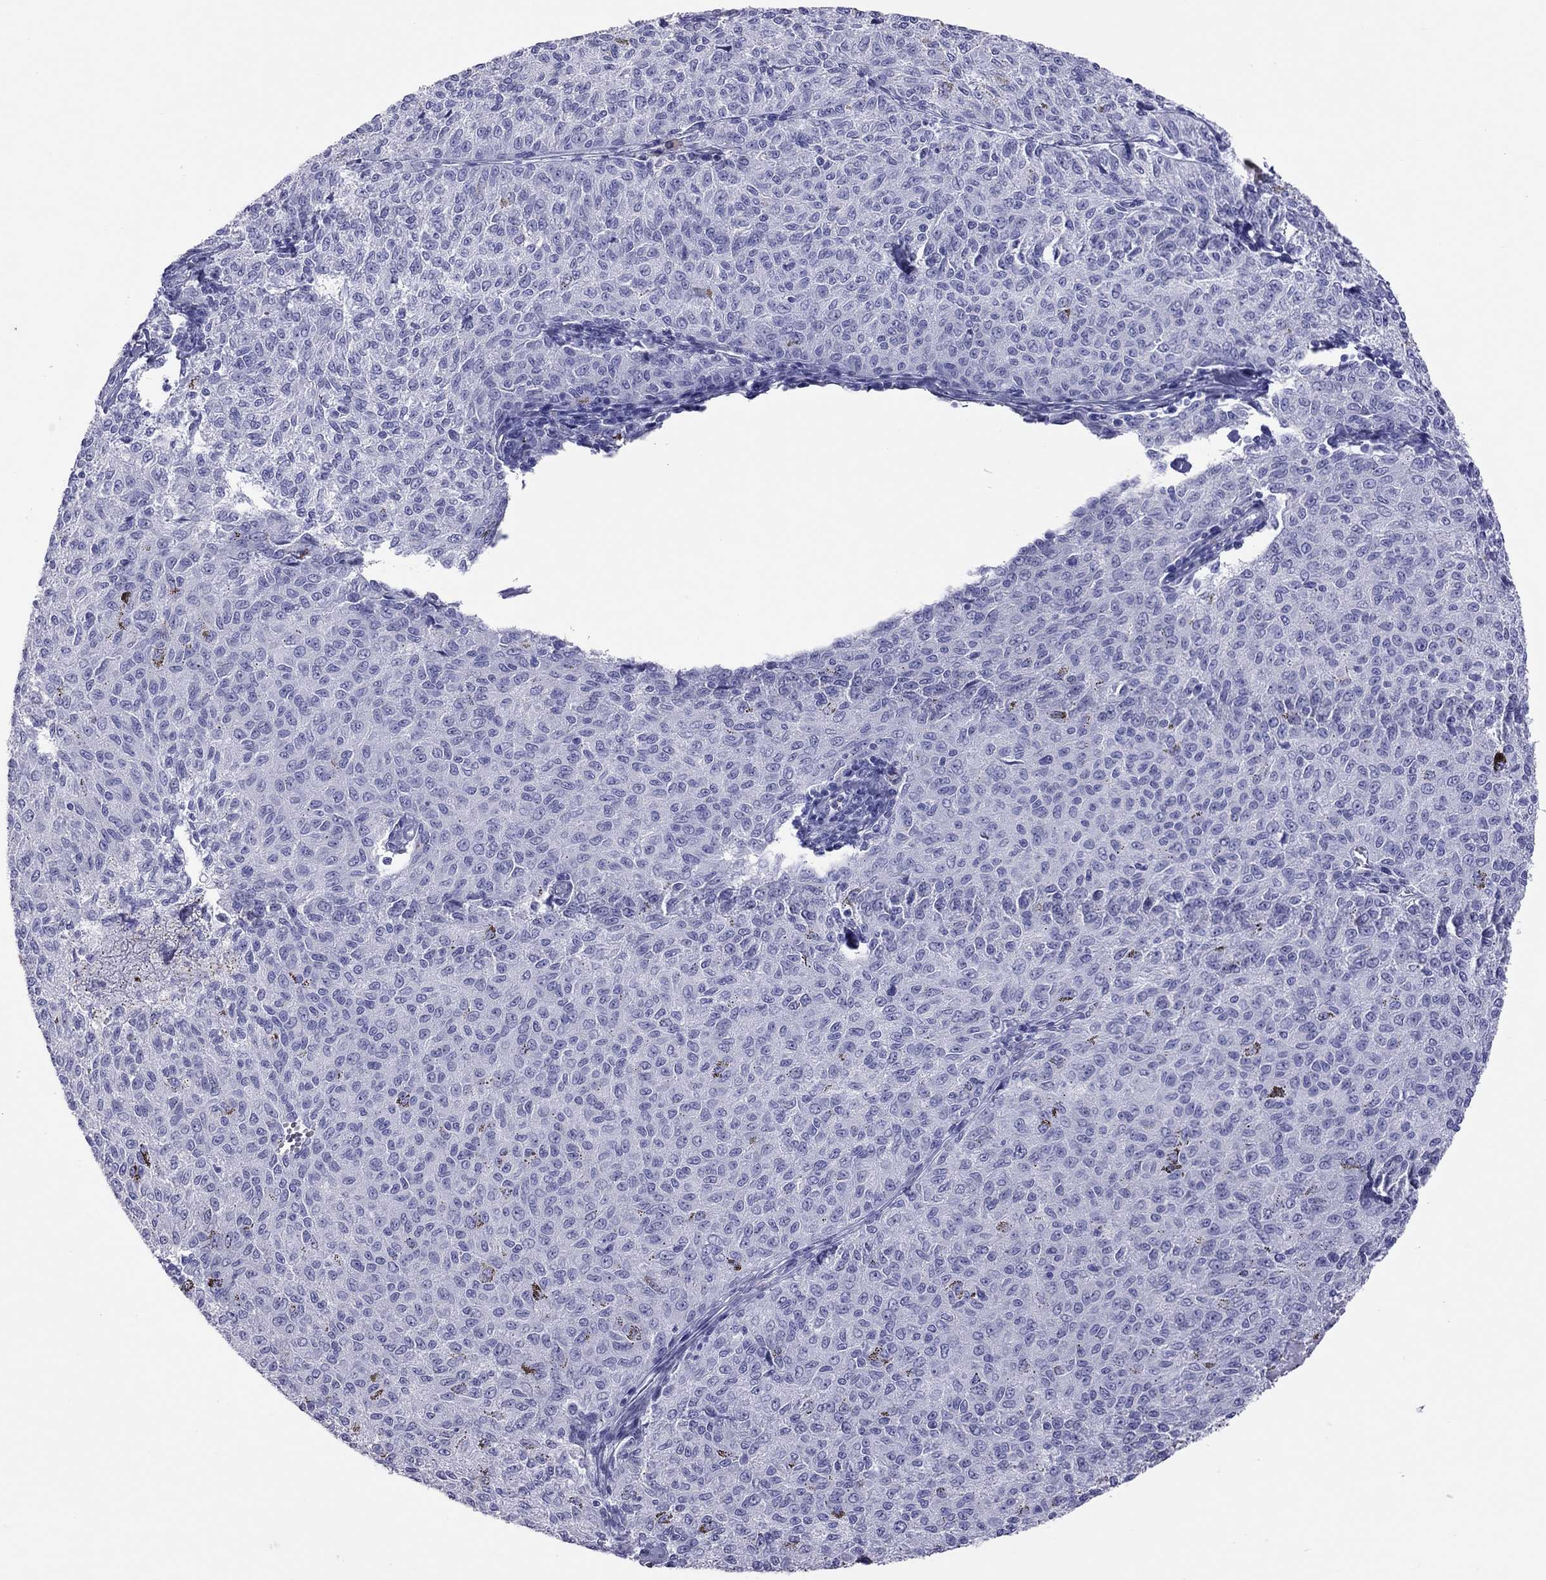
{"staining": {"intensity": "negative", "quantity": "none", "location": "none"}, "tissue": "melanoma", "cell_type": "Tumor cells", "image_type": "cancer", "snomed": [{"axis": "morphology", "description": "Malignant melanoma, NOS"}, {"axis": "topography", "description": "Skin"}], "caption": "There is no significant expression in tumor cells of malignant melanoma.", "gene": "STAG3", "patient": {"sex": "female", "age": 72}}